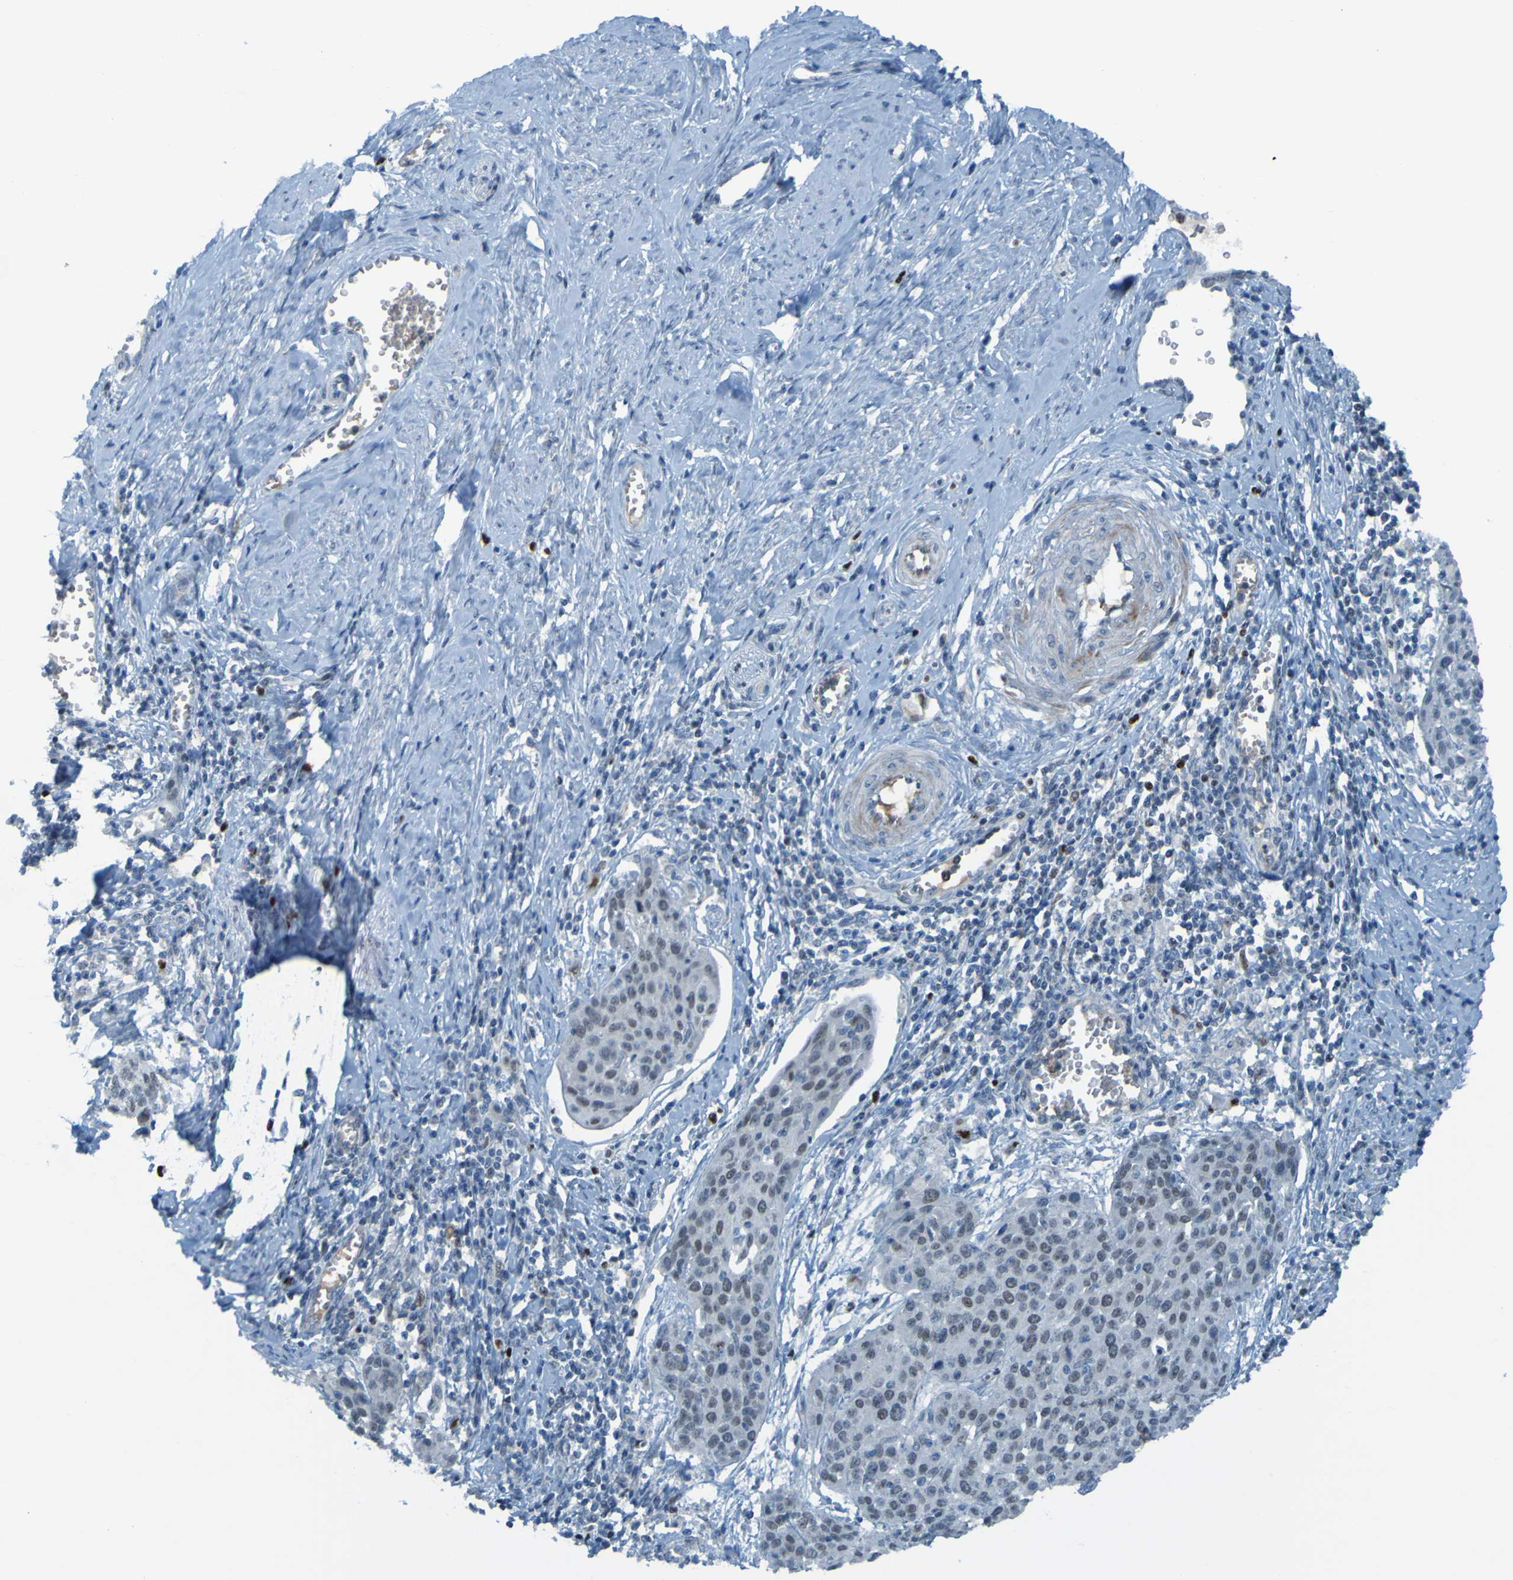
{"staining": {"intensity": "negative", "quantity": "none", "location": "none"}, "tissue": "cervical cancer", "cell_type": "Tumor cells", "image_type": "cancer", "snomed": [{"axis": "morphology", "description": "Squamous cell carcinoma, NOS"}, {"axis": "topography", "description": "Cervix"}], "caption": "An immunohistochemistry photomicrograph of squamous cell carcinoma (cervical) is shown. There is no staining in tumor cells of squamous cell carcinoma (cervical).", "gene": "USP36", "patient": {"sex": "female", "age": 38}}